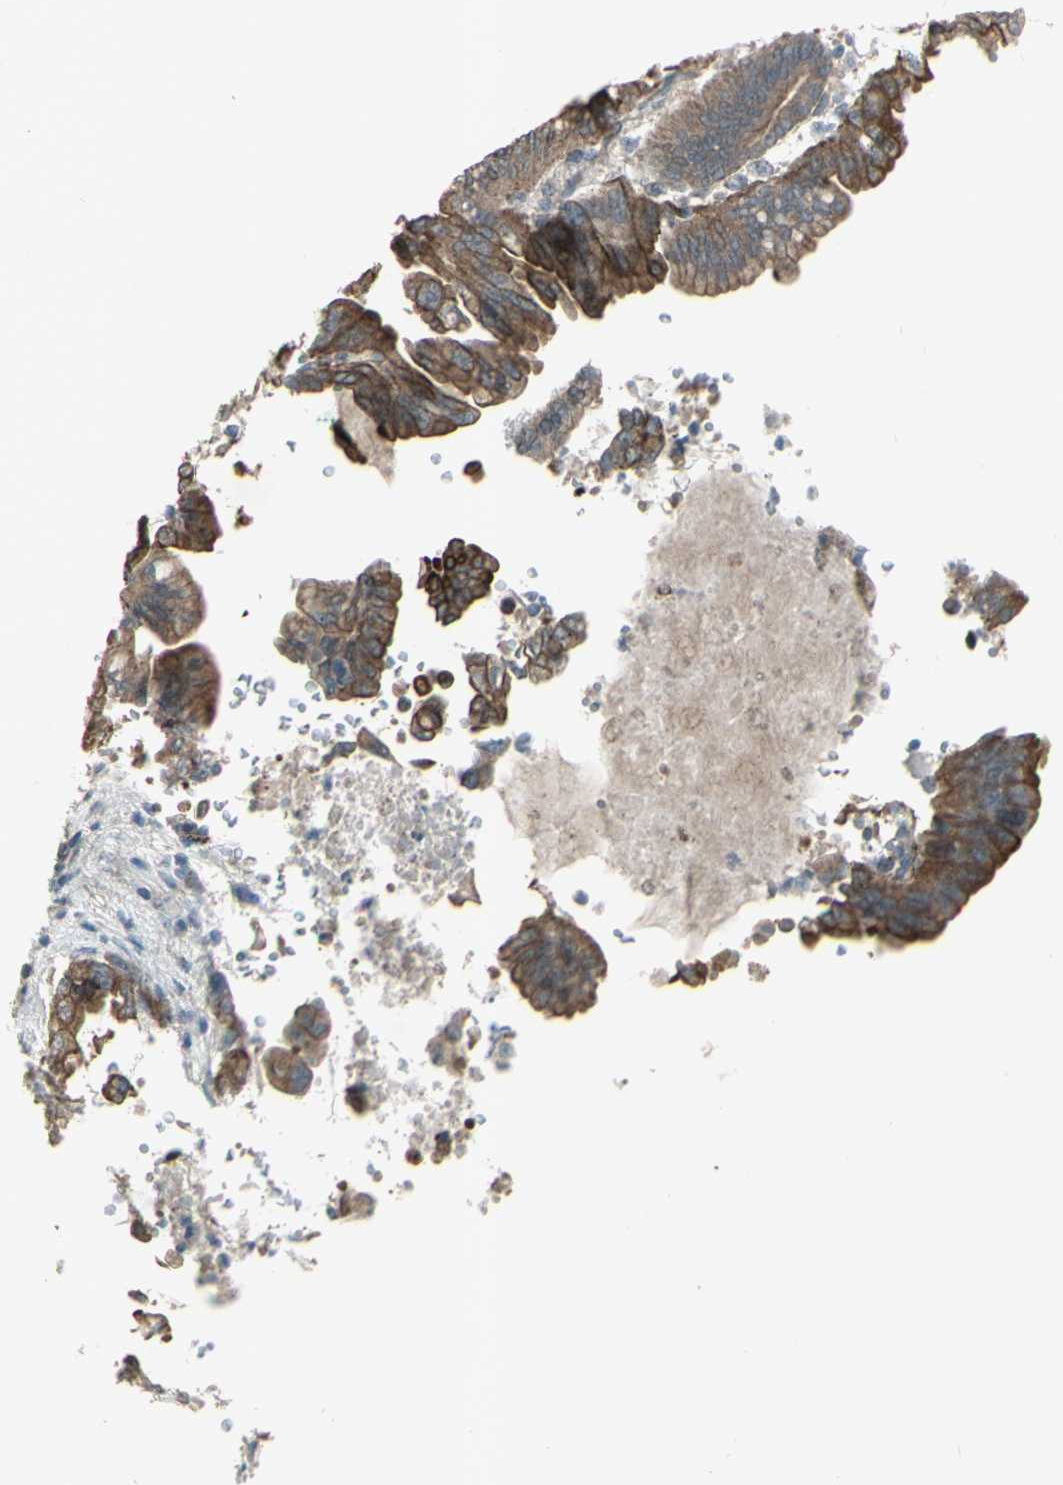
{"staining": {"intensity": "moderate", "quantity": ">75%", "location": "cytoplasmic/membranous"}, "tissue": "pancreatic cancer", "cell_type": "Tumor cells", "image_type": "cancer", "snomed": [{"axis": "morphology", "description": "Adenocarcinoma, NOS"}, {"axis": "topography", "description": "Pancreas"}], "caption": "The histopathology image demonstrates immunohistochemical staining of adenocarcinoma (pancreatic). There is moderate cytoplasmic/membranous expression is identified in about >75% of tumor cells. The staining was performed using DAB, with brown indicating positive protein expression. Nuclei are stained blue with hematoxylin.", "gene": "GRAMD1B", "patient": {"sex": "male", "age": 70}}